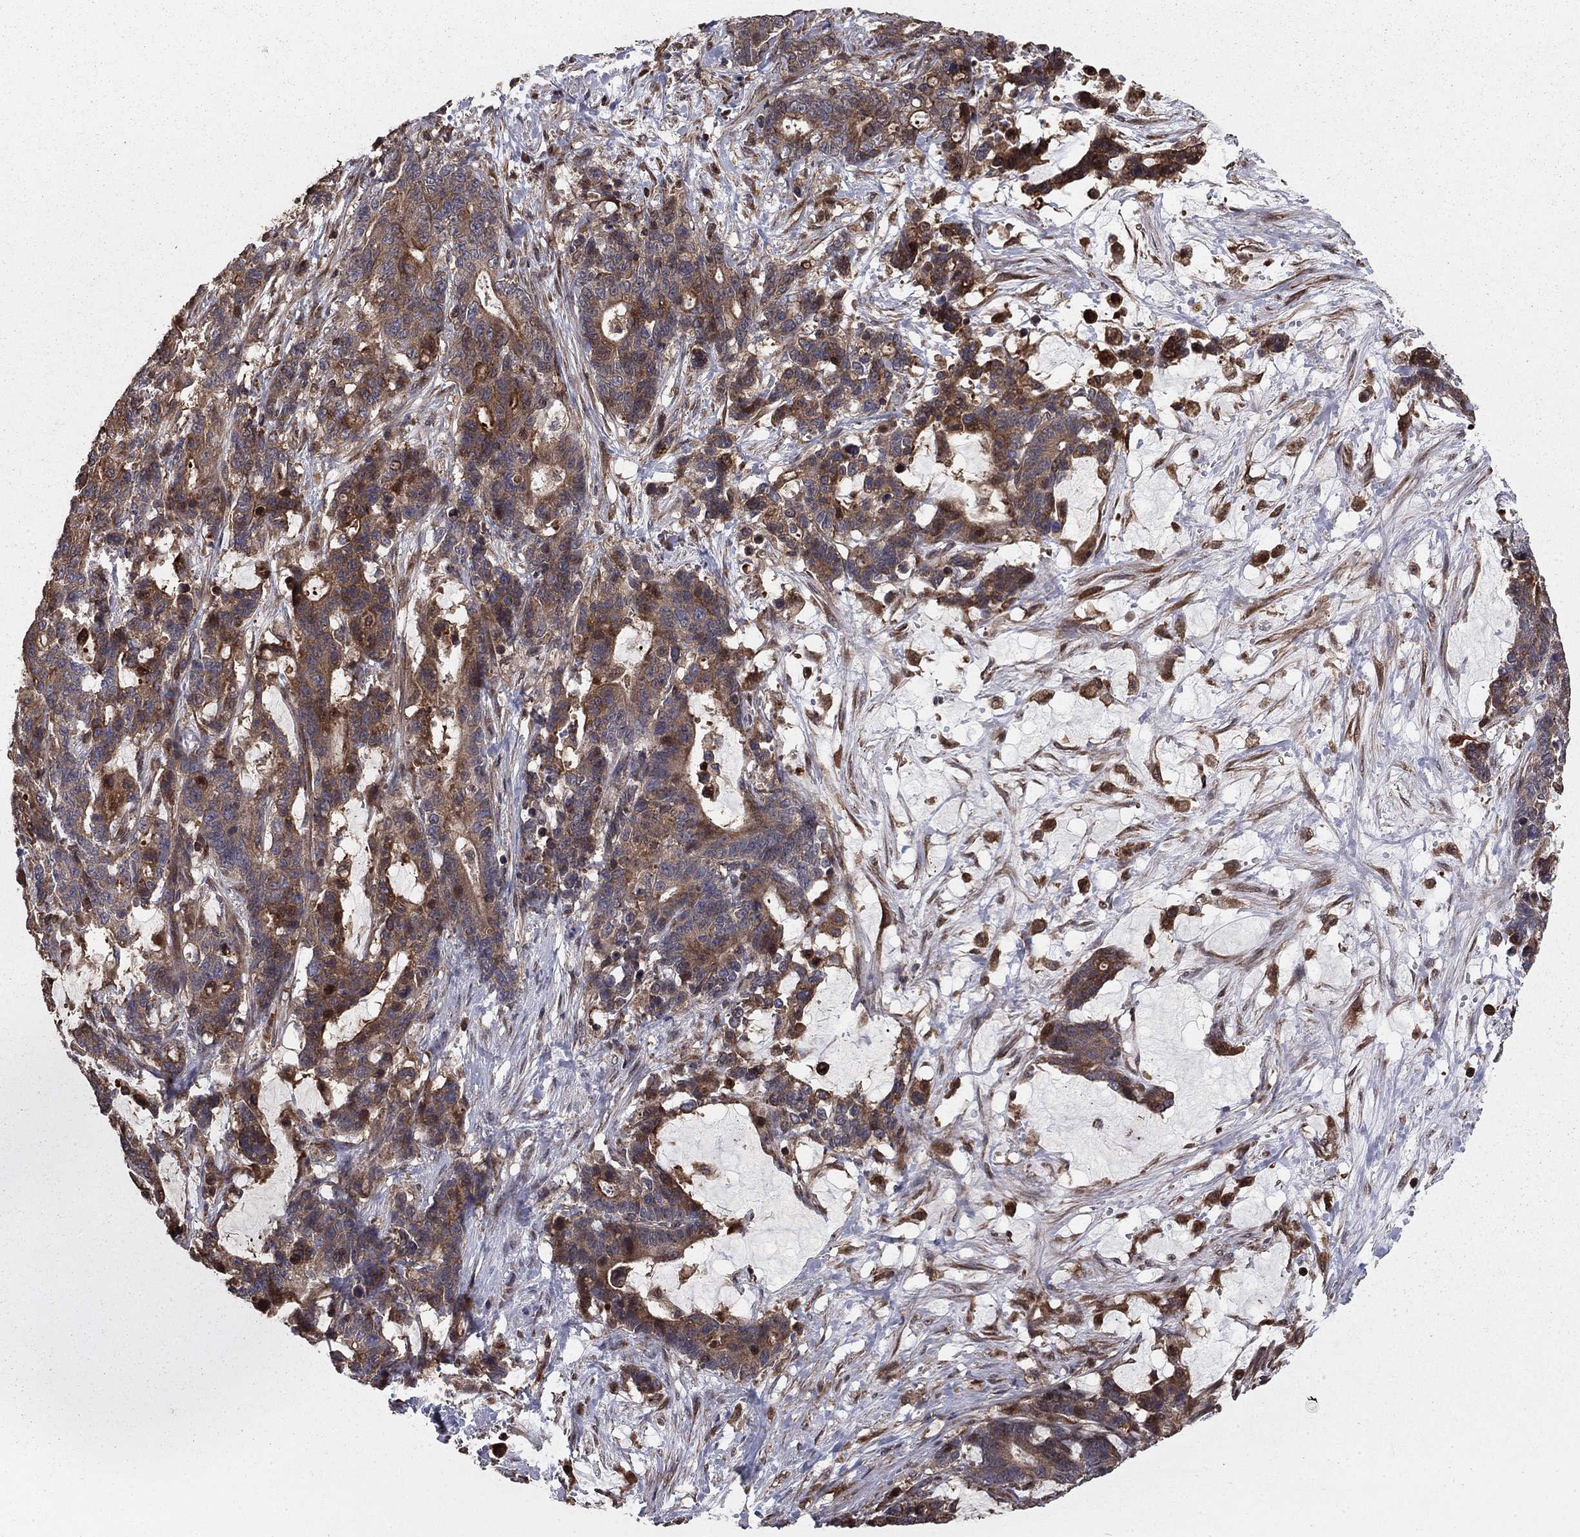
{"staining": {"intensity": "weak", "quantity": "25%-75%", "location": "cytoplasmic/membranous"}, "tissue": "stomach cancer", "cell_type": "Tumor cells", "image_type": "cancer", "snomed": [{"axis": "morphology", "description": "Normal tissue, NOS"}, {"axis": "morphology", "description": "Adenocarcinoma, NOS"}, {"axis": "topography", "description": "Stomach"}], "caption": "Human stomach adenocarcinoma stained with a protein marker demonstrates weak staining in tumor cells.", "gene": "GYG1", "patient": {"sex": "female", "age": 64}}